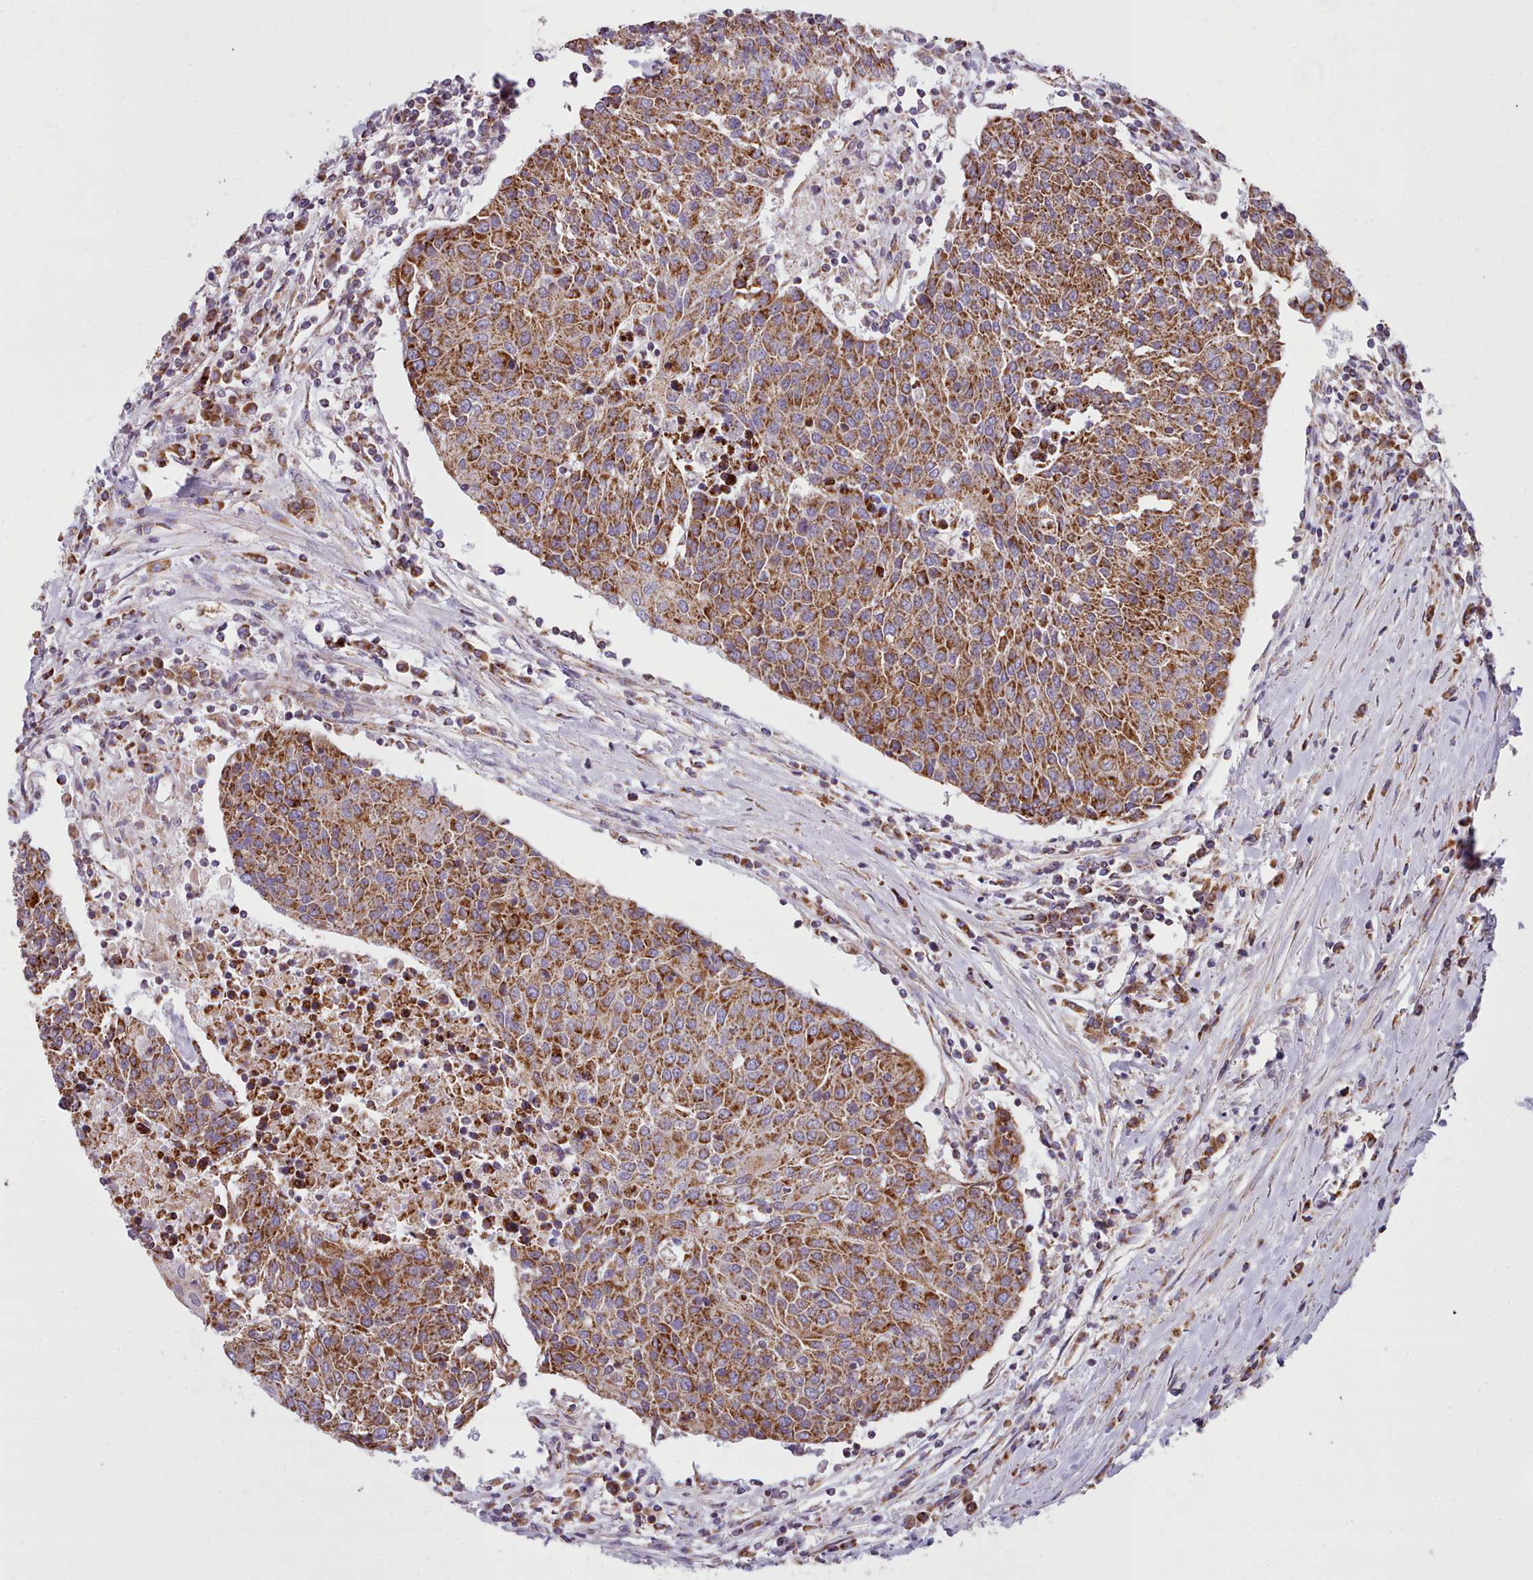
{"staining": {"intensity": "strong", "quantity": ">75%", "location": "cytoplasmic/membranous"}, "tissue": "urothelial cancer", "cell_type": "Tumor cells", "image_type": "cancer", "snomed": [{"axis": "morphology", "description": "Urothelial carcinoma, High grade"}, {"axis": "topography", "description": "Urinary bladder"}], "caption": "Immunohistochemical staining of high-grade urothelial carcinoma reveals strong cytoplasmic/membranous protein positivity in approximately >75% of tumor cells. Using DAB (3,3'-diaminobenzidine) (brown) and hematoxylin (blue) stains, captured at high magnification using brightfield microscopy.", "gene": "SRP54", "patient": {"sex": "female", "age": 85}}